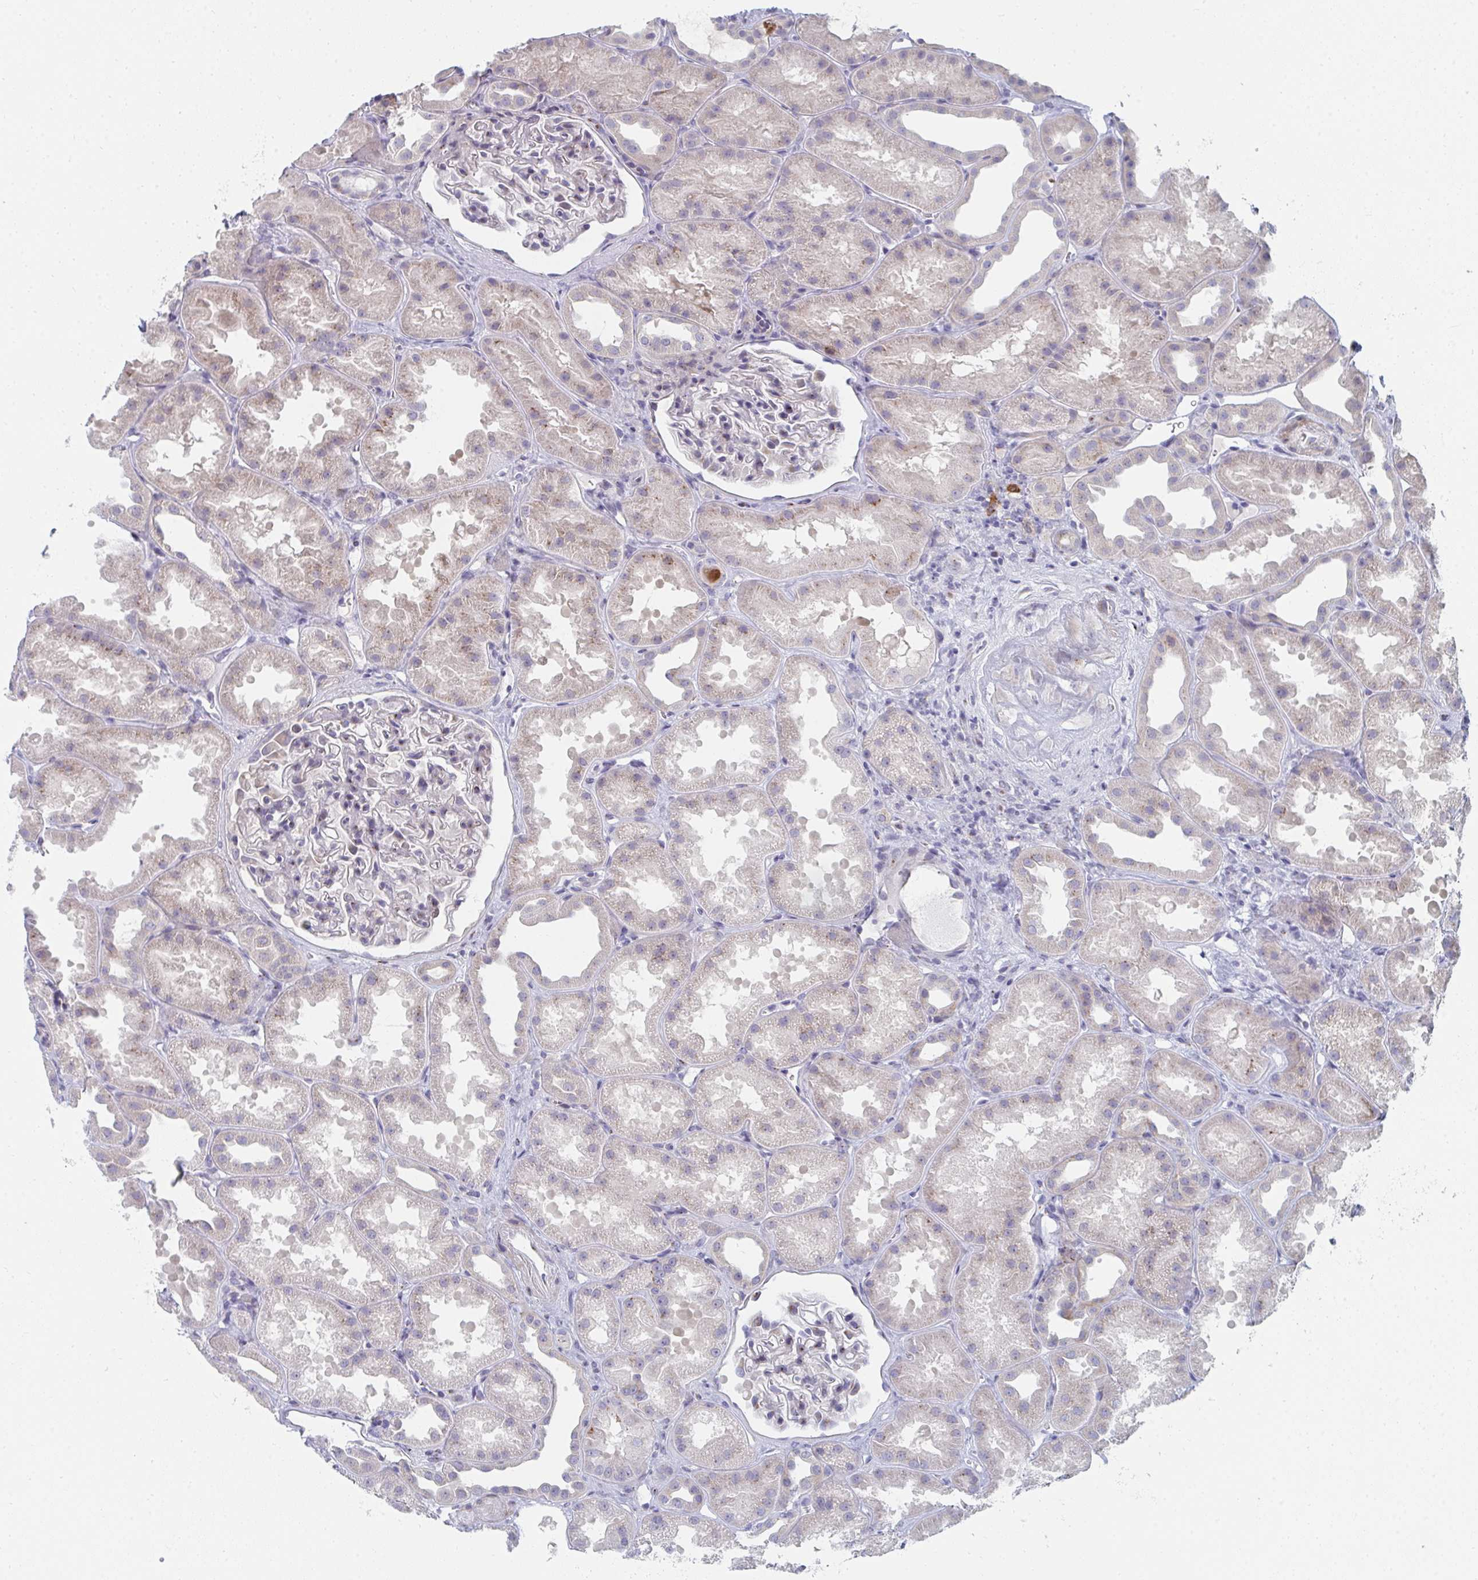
{"staining": {"intensity": "negative", "quantity": "none", "location": "none"}, "tissue": "kidney", "cell_type": "Cells in glomeruli", "image_type": "normal", "snomed": [{"axis": "morphology", "description": "Normal tissue, NOS"}, {"axis": "topography", "description": "Kidney"}], "caption": "This is a photomicrograph of immunohistochemistry (IHC) staining of normal kidney, which shows no staining in cells in glomeruli. The staining is performed using DAB brown chromogen with nuclei counter-stained in using hematoxylin.", "gene": "PSMG1", "patient": {"sex": "male", "age": 61}}